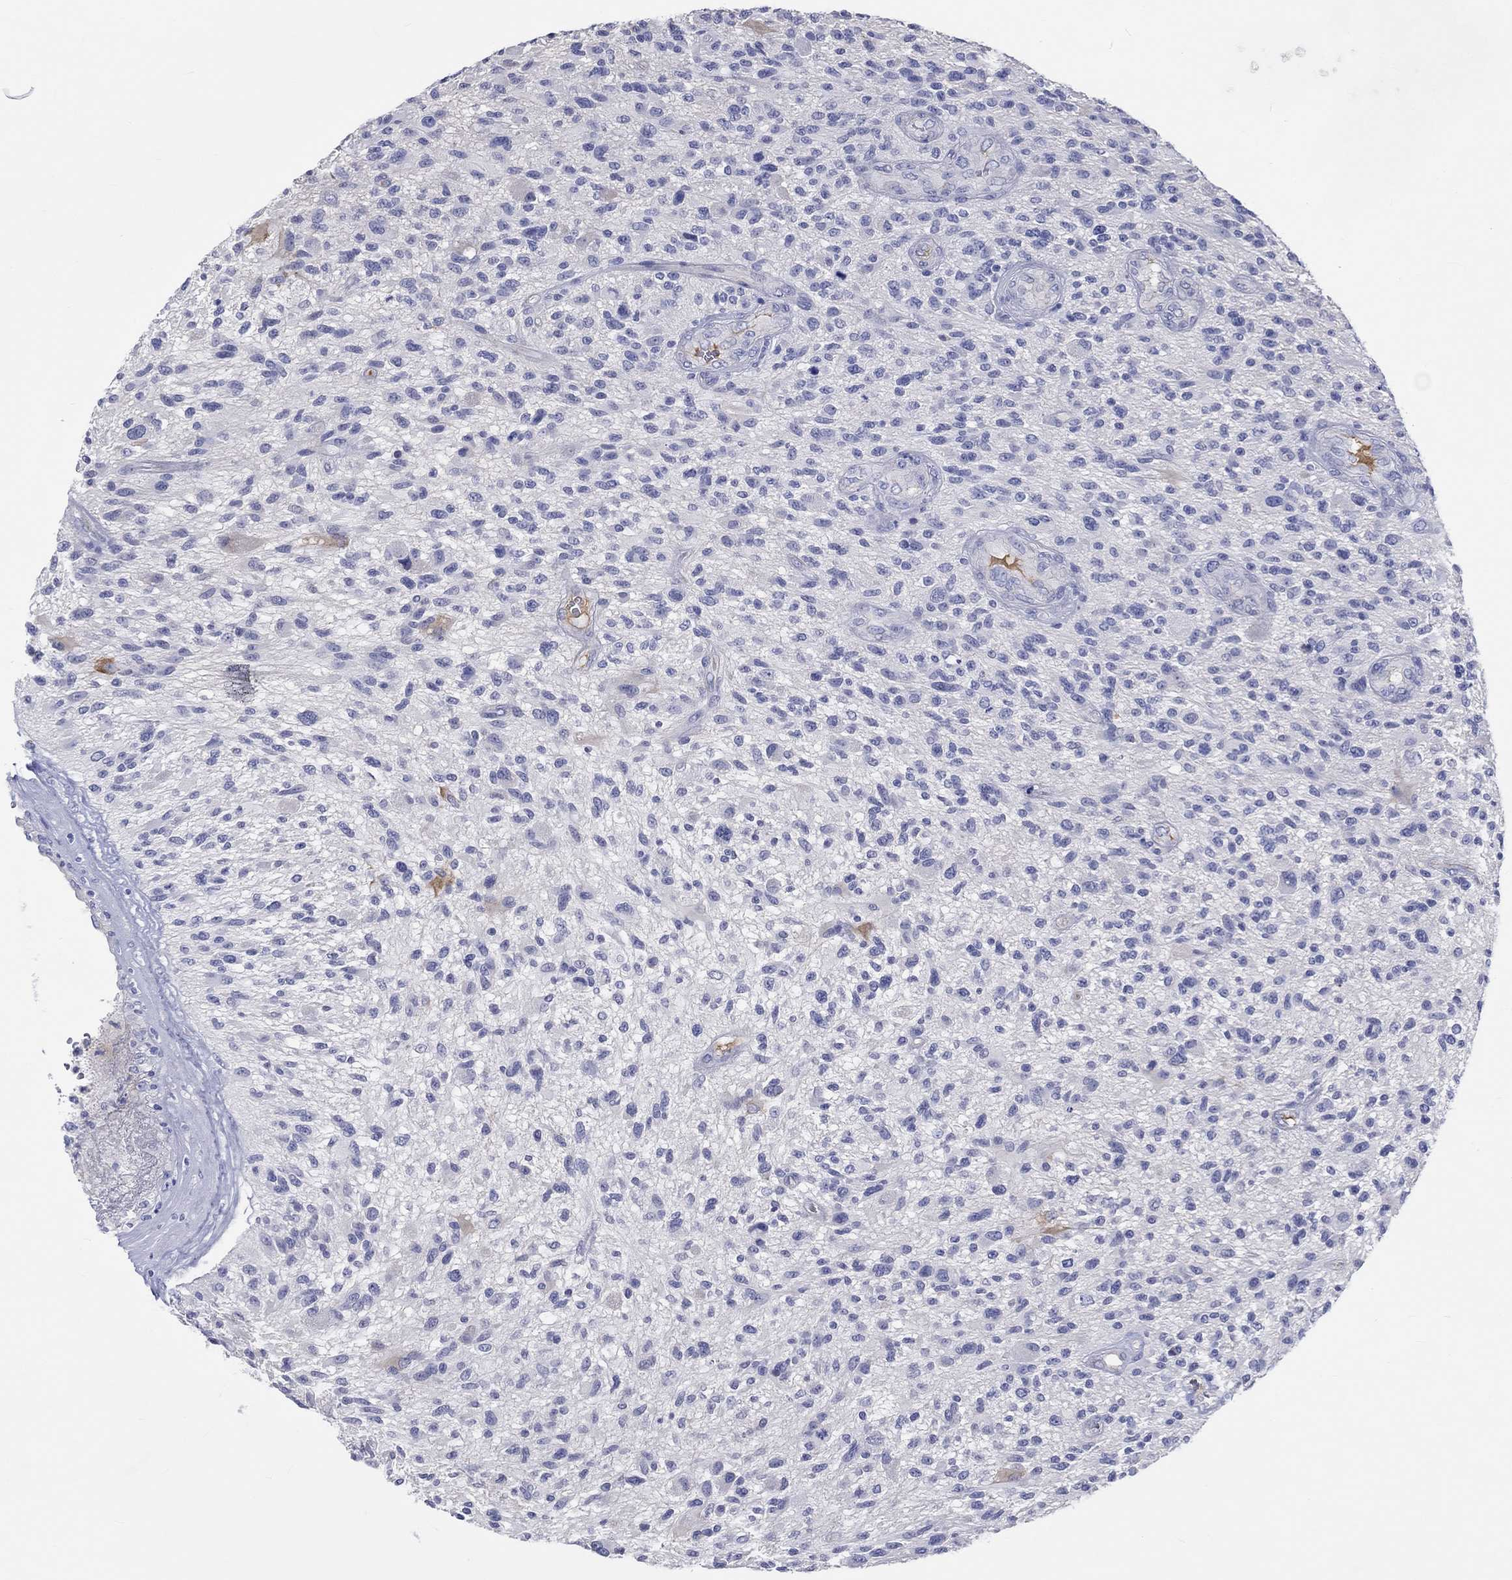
{"staining": {"intensity": "negative", "quantity": "none", "location": "none"}, "tissue": "glioma", "cell_type": "Tumor cells", "image_type": "cancer", "snomed": [{"axis": "morphology", "description": "Glioma, malignant, High grade"}, {"axis": "topography", "description": "Brain"}], "caption": "IHC micrograph of malignant high-grade glioma stained for a protein (brown), which exhibits no positivity in tumor cells. (IHC, brightfield microscopy, high magnification).", "gene": "CDY2B", "patient": {"sex": "male", "age": 47}}